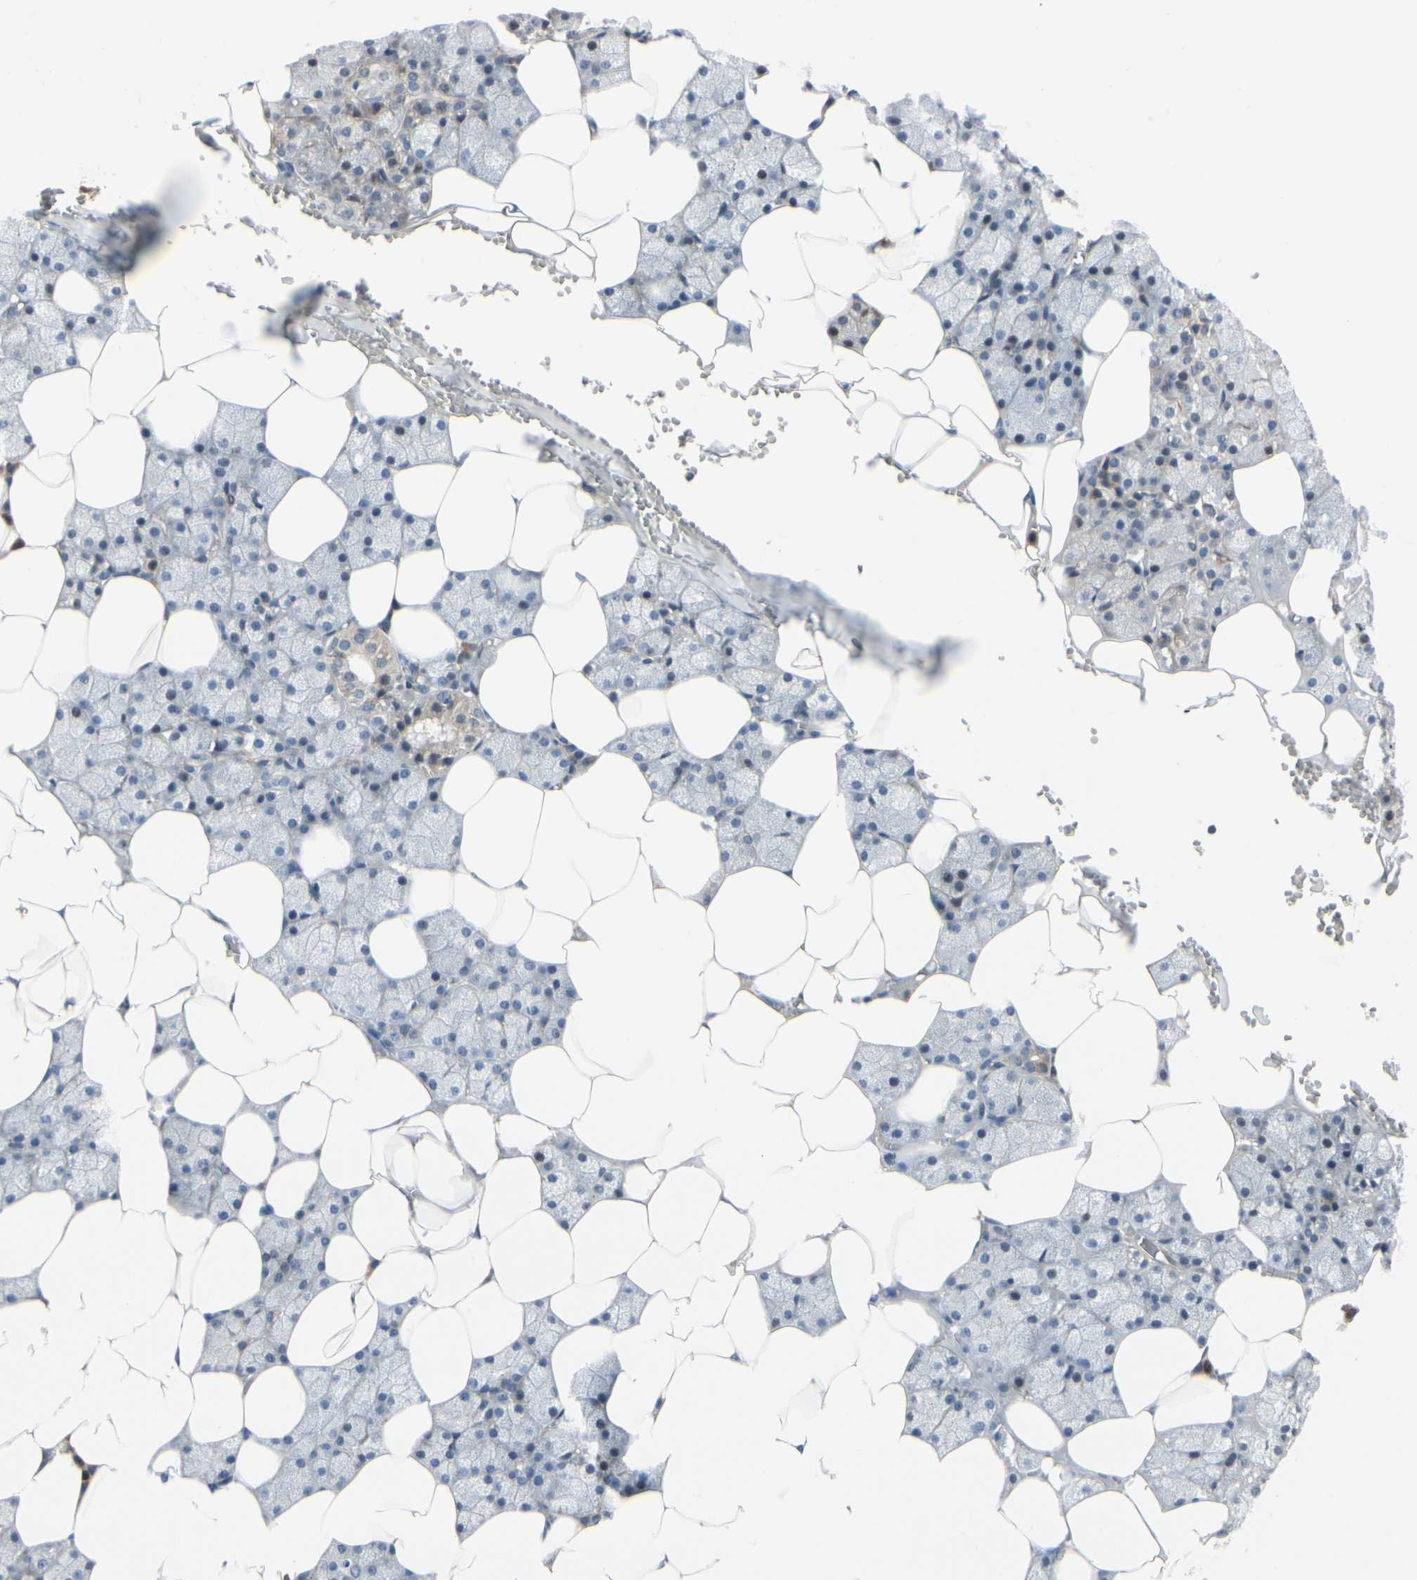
{"staining": {"intensity": "moderate", "quantity": "25%-75%", "location": "cytoplasmic/membranous"}, "tissue": "salivary gland", "cell_type": "Glandular cells", "image_type": "normal", "snomed": [{"axis": "morphology", "description": "Normal tissue, NOS"}, {"axis": "topography", "description": "Salivary gland"}], "caption": "This is a histology image of immunohistochemistry staining of normal salivary gland, which shows moderate positivity in the cytoplasmic/membranous of glandular cells.", "gene": "P4HA3", "patient": {"sex": "male", "age": 62}}